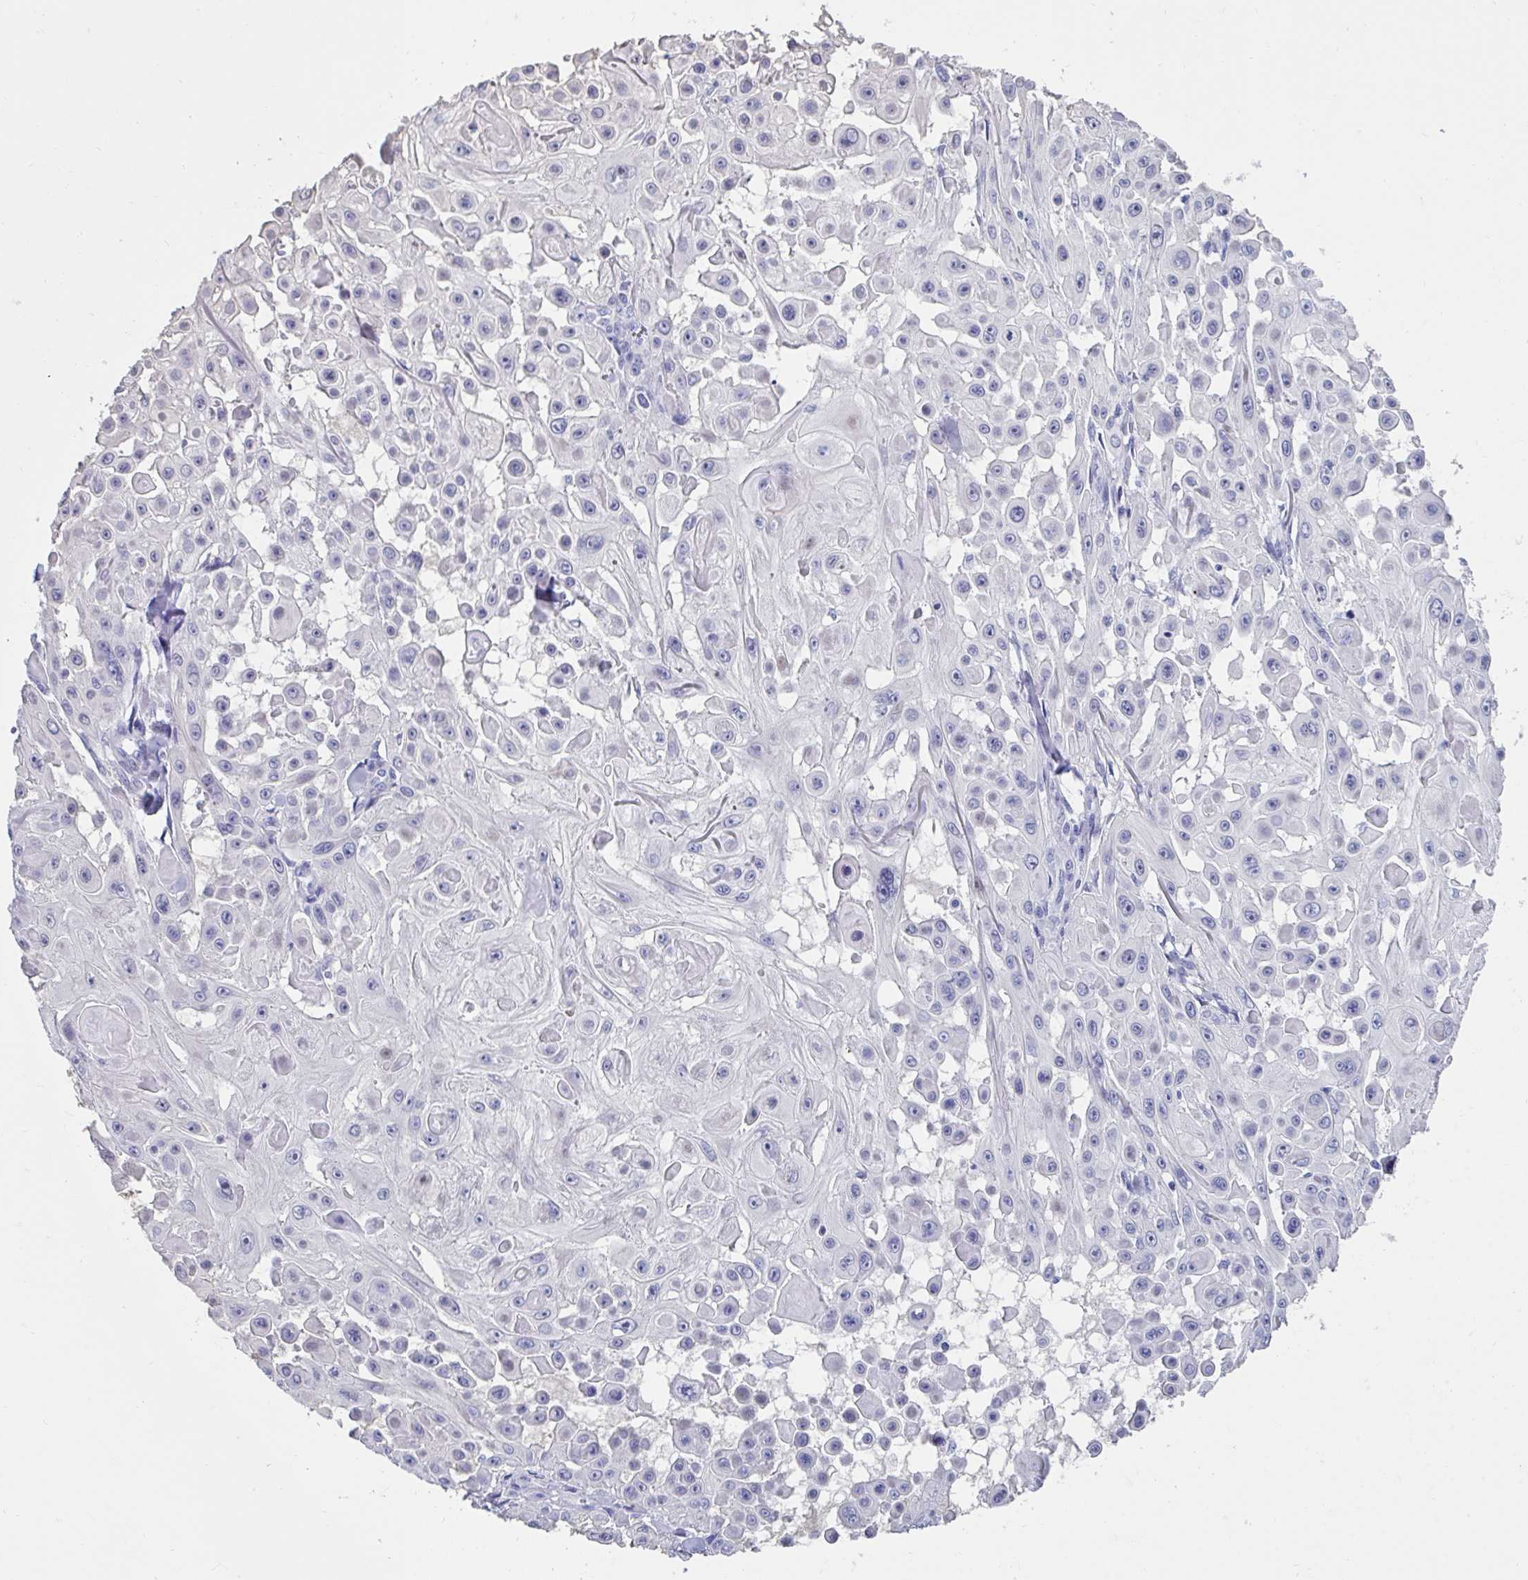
{"staining": {"intensity": "negative", "quantity": "none", "location": "none"}, "tissue": "skin cancer", "cell_type": "Tumor cells", "image_type": "cancer", "snomed": [{"axis": "morphology", "description": "Squamous cell carcinoma, NOS"}, {"axis": "topography", "description": "Skin"}], "caption": "Immunohistochemistry (IHC) micrograph of neoplastic tissue: squamous cell carcinoma (skin) stained with DAB (3,3'-diaminobenzidine) exhibits no significant protein positivity in tumor cells.", "gene": "TTC30B", "patient": {"sex": "male", "age": 91}}